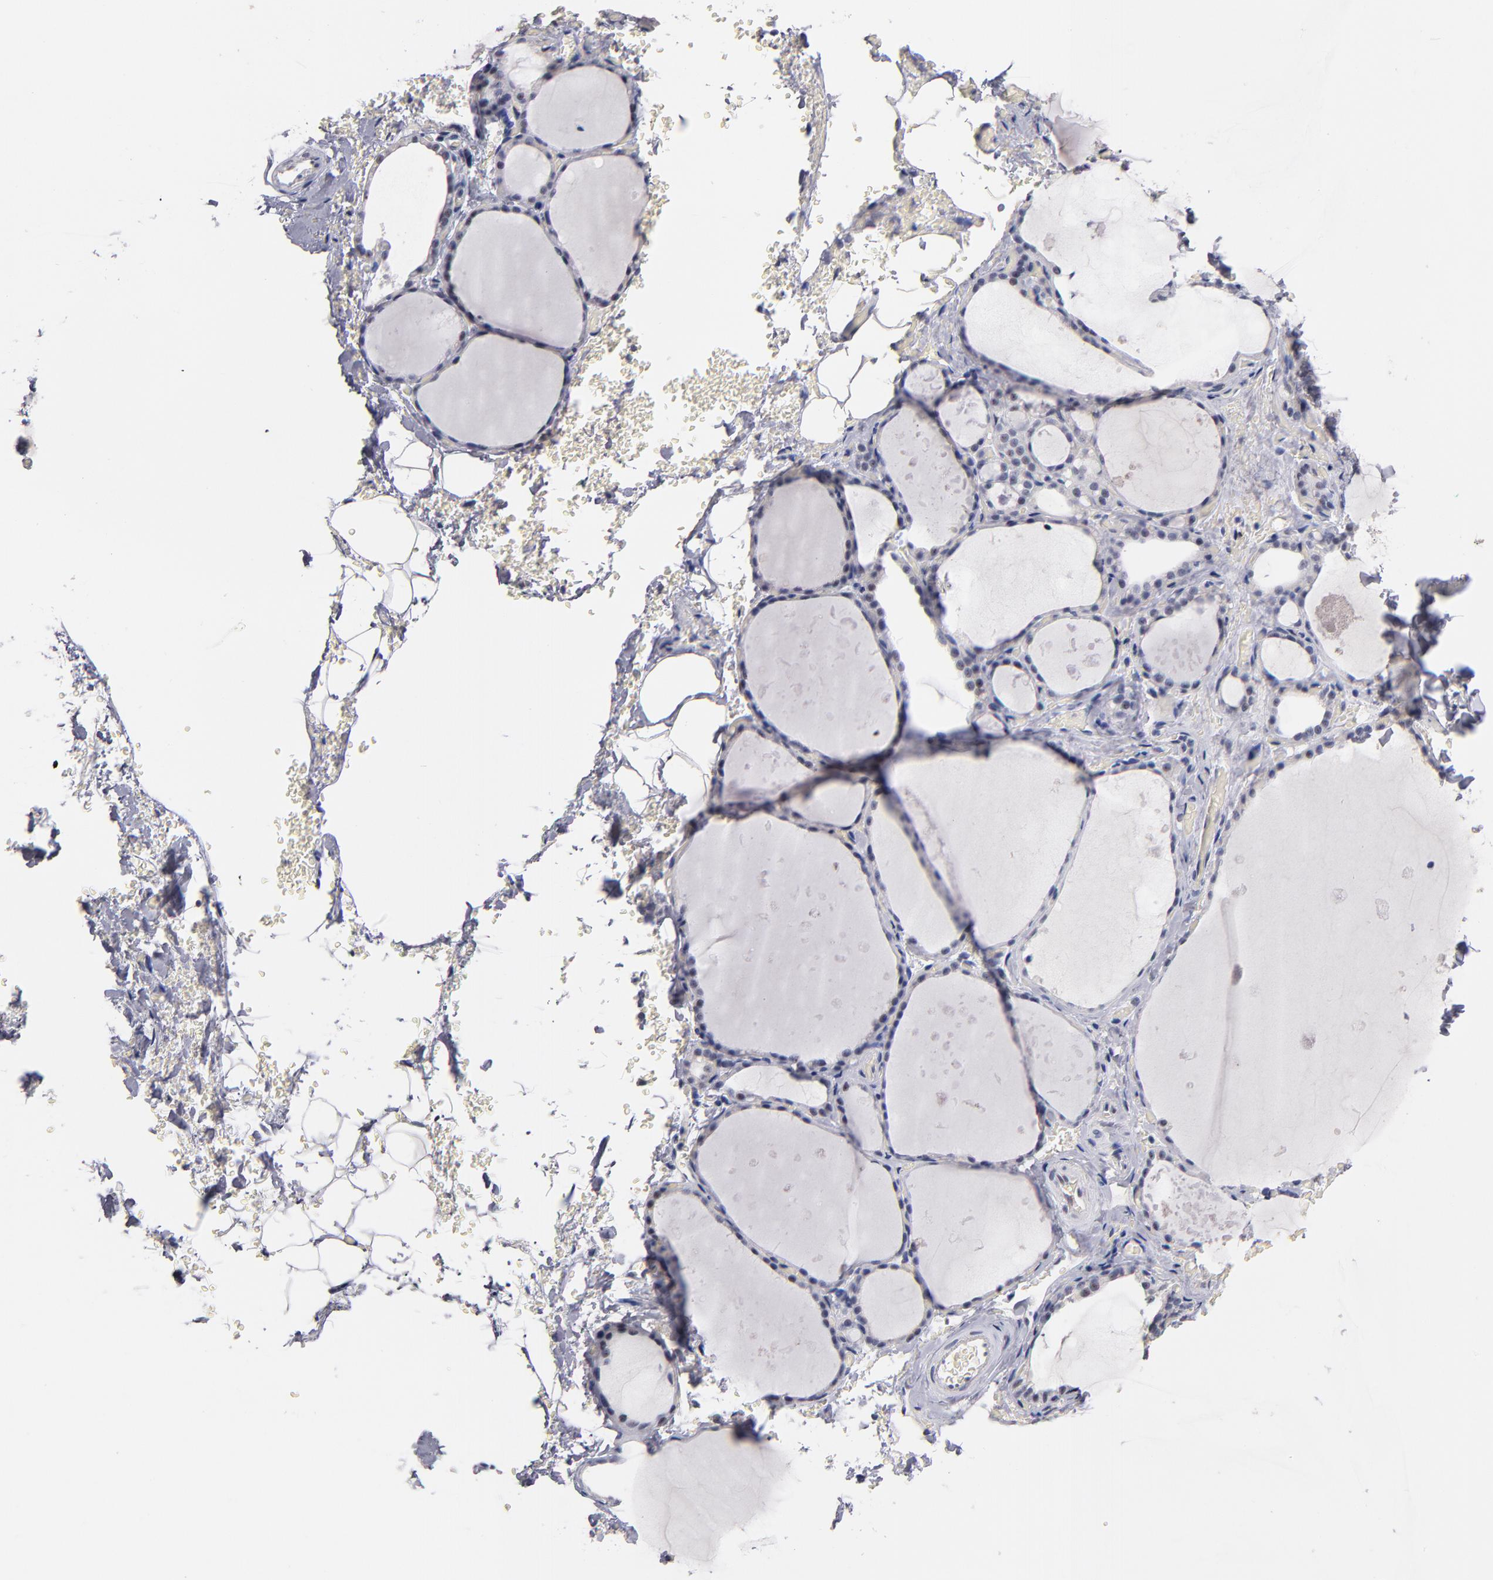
{"staining": {"intensity": "weak", "quantity": "<25%", "location": "nuclear"}, "tissue": "thyroid gland", "cell_type": "Glandular cells", "image_type": "normal", "snomed": [{"axis": "morphology", "description": "Normal tissue, NOS"}, {"axis": "topography", "description": "Thyroid gland"}], "caption": "The micrograph displays no significant positivity in glandular cells of thyroid gland. Nuclei are stained in blue.", "gene": "RAF1", "patient": {"sex": "male", "age": 61}}